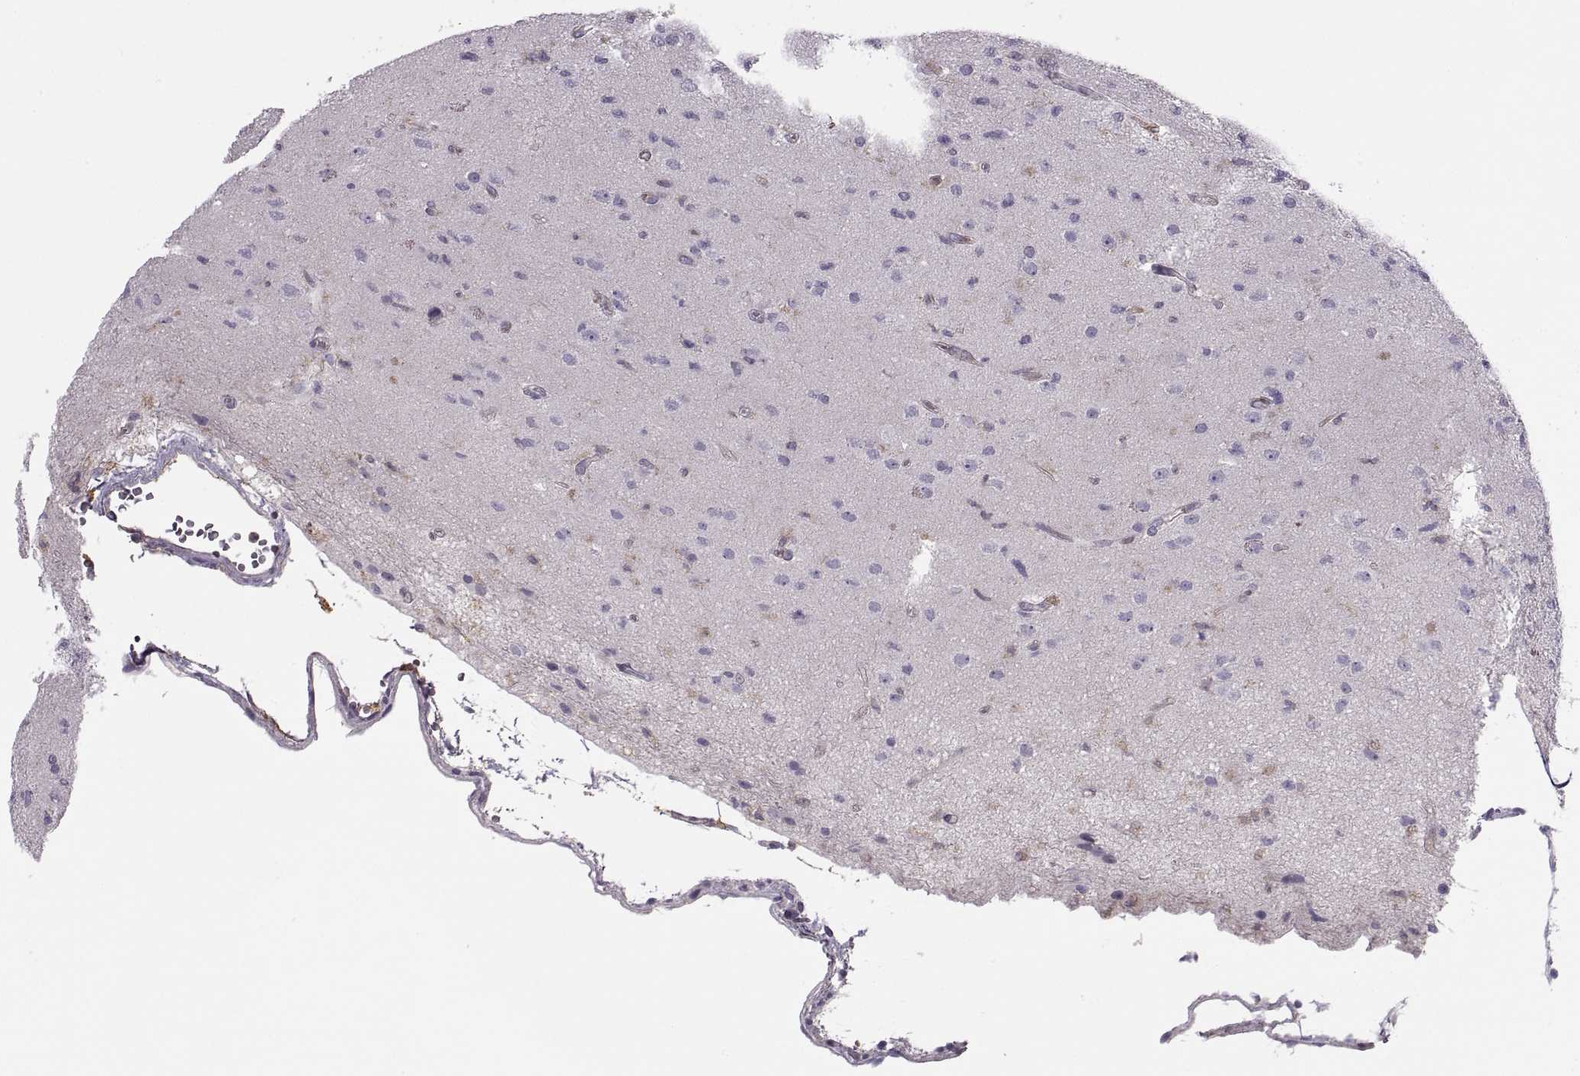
{"staining": {"intensity": "negative", "quantity": "none", "location": "none"}, "tissue": "glioma", "cell_type": "Tumor cells", "image_type": "cancer", "snomed": [{"axis": "morphology", "description": "Glioma, malignant, High grade"}, {"axis": "topography", "description": "Brain"}], "caption": "The image exhibits no staining of tumor cells in glioma.", "gene": "RALB", "patient": {"sex": "male", "age": 56}}